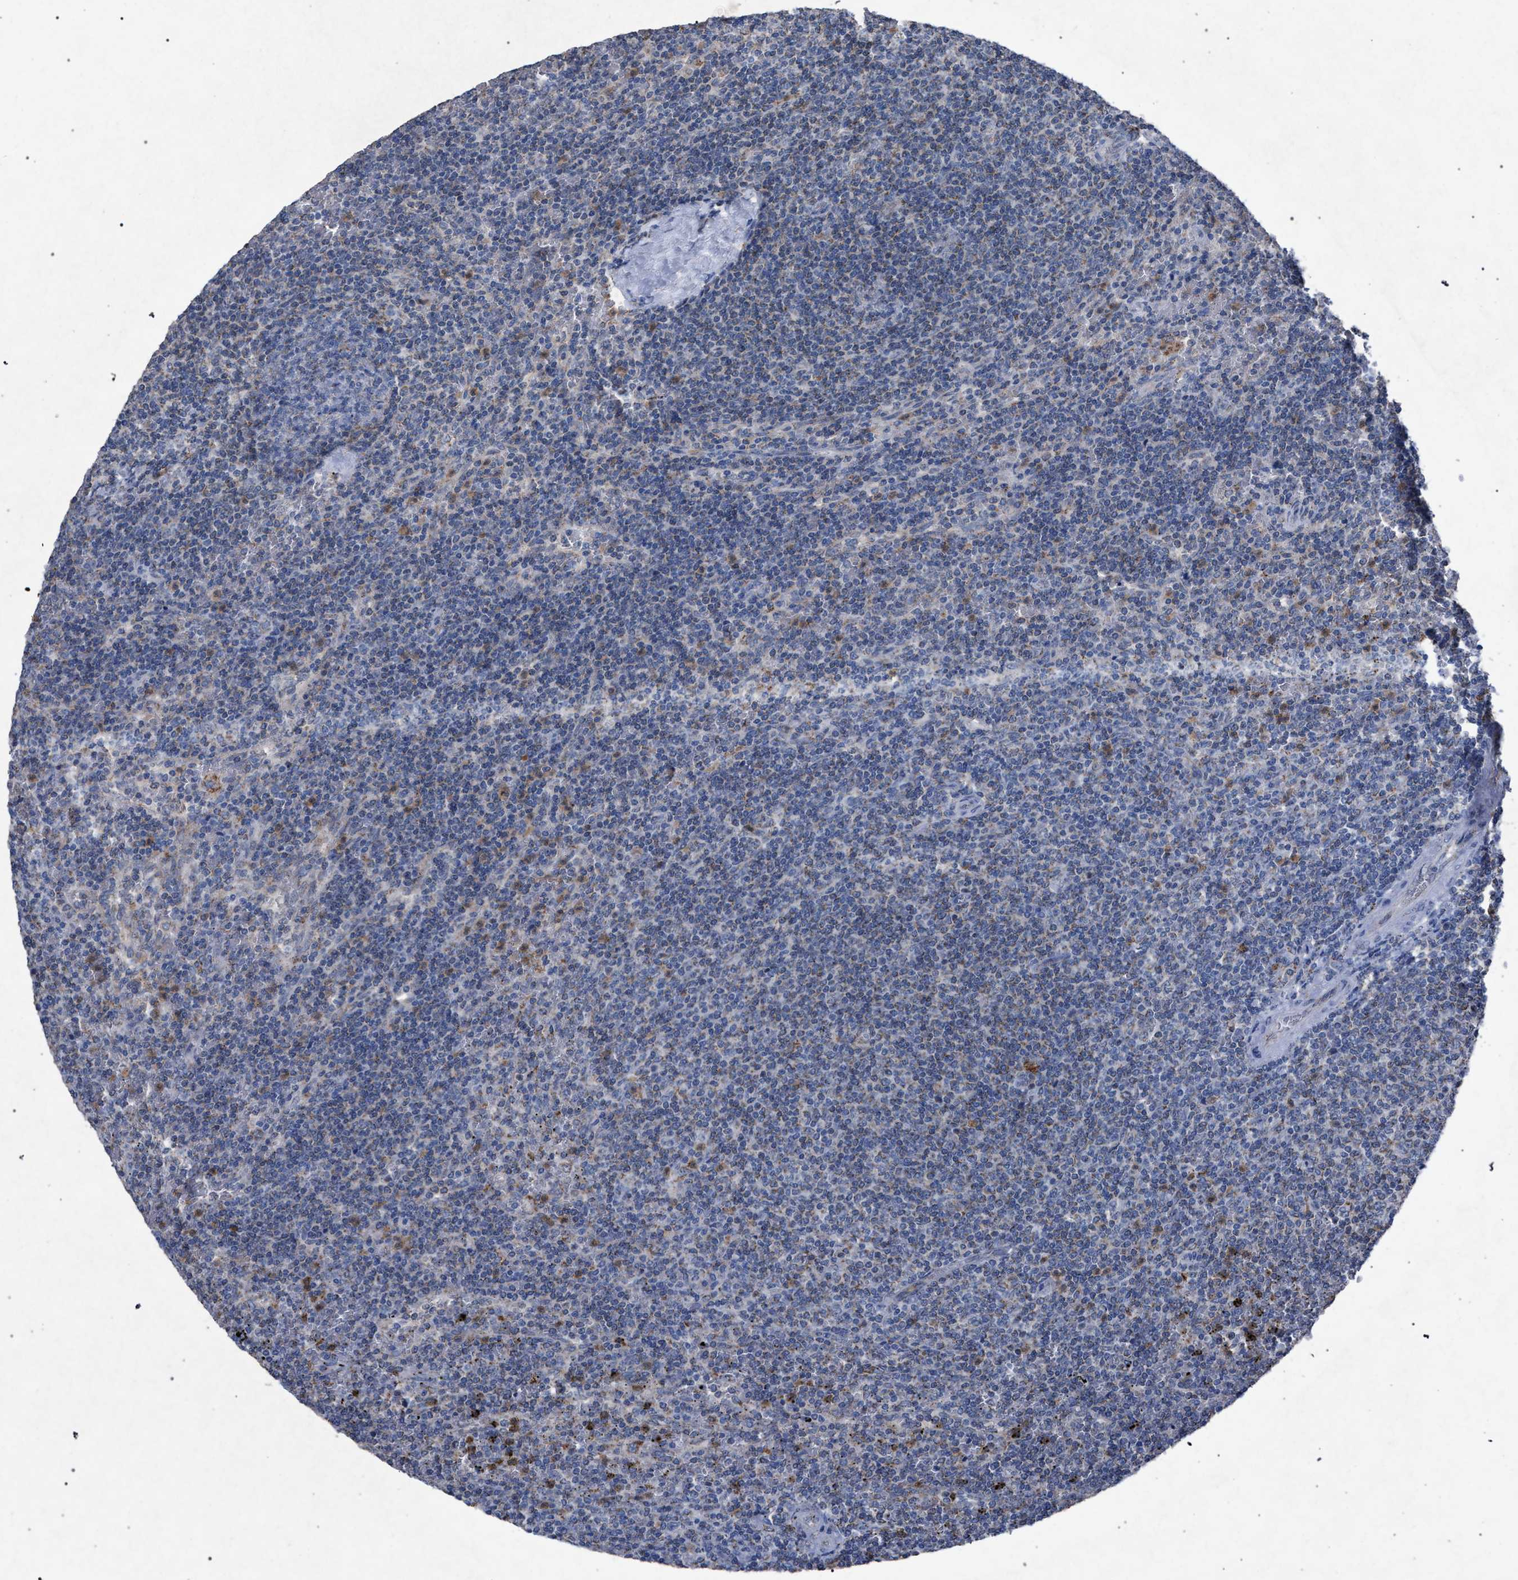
{"staining": {"intensity": "negative", "quantity": "none", "location": "none"}, "tissue": "lymphoma", "cell_type": "Tumor cells", "image_type": "cancer", "snomed": [{"axis": "morphology", "description": "Malignant lymphoma, non-Hodgkin's type, Low grade"}, {"axis": "topography", "description": "Spleen"}], "caption": "Tumor cells show no significant staining in malignant lymphoma, non-Hodgkin's type (low-grade).", "gene": "HSD17B4", "patient": {"sex": "female", "age": 50}}